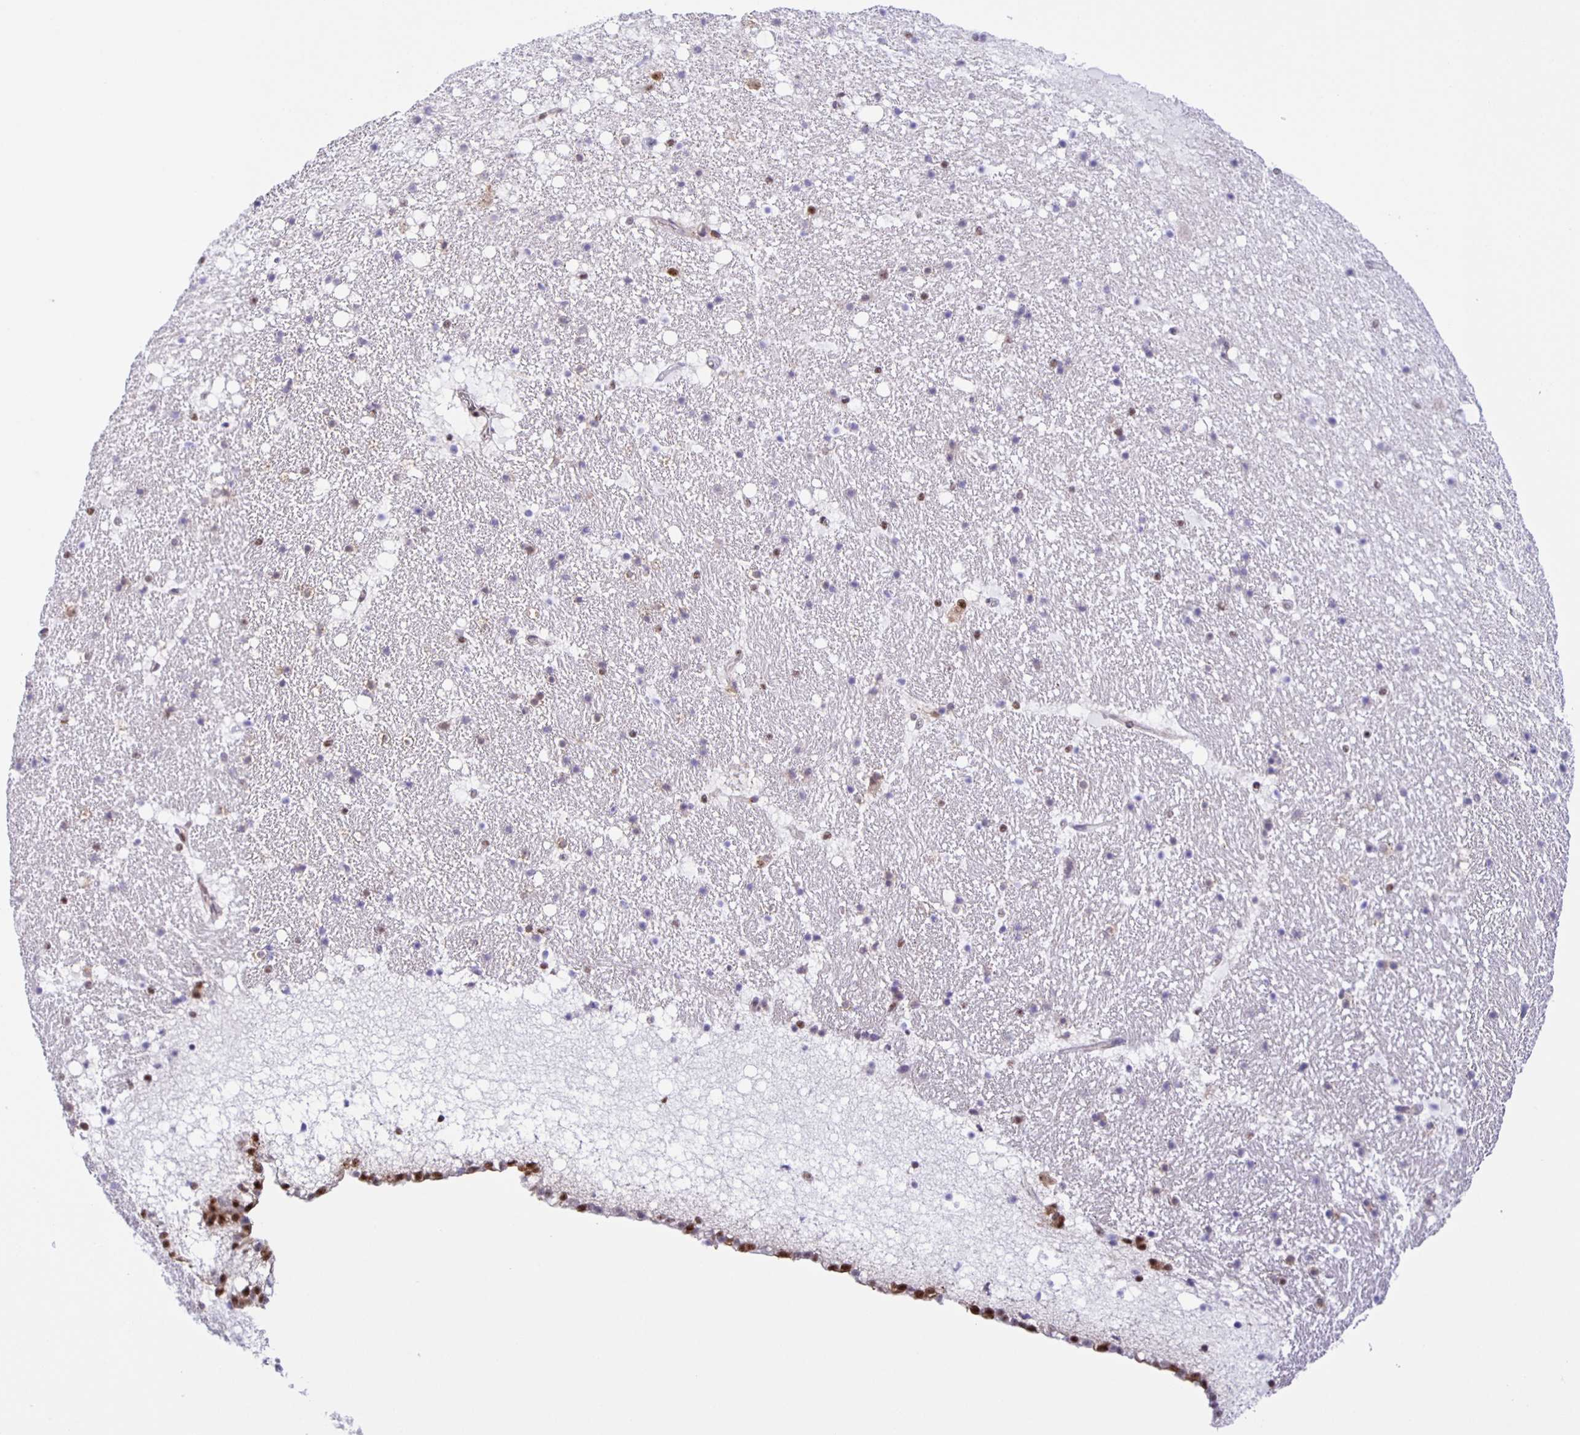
{"staining": {"intensity": "moderate", "quantity": "<25%", "location": "nuclear"}, "tissue": "hippocampus", "cell_type": "Glial cells", "image_type": "normal", "snomed": [{"axis": "morphology", "description": "Normal tissue, NOS"}, {"axis": "topography", "description": "Hippocampus"}], "caption": "A micrograph showing moderate nuclear staining in about <25% of glial cells in unremarkable hippocampus, as visualized by brown immunohistochemical staining.", "gene": "ZRANB2", "patient": {"sex": "female", "age": 42}}